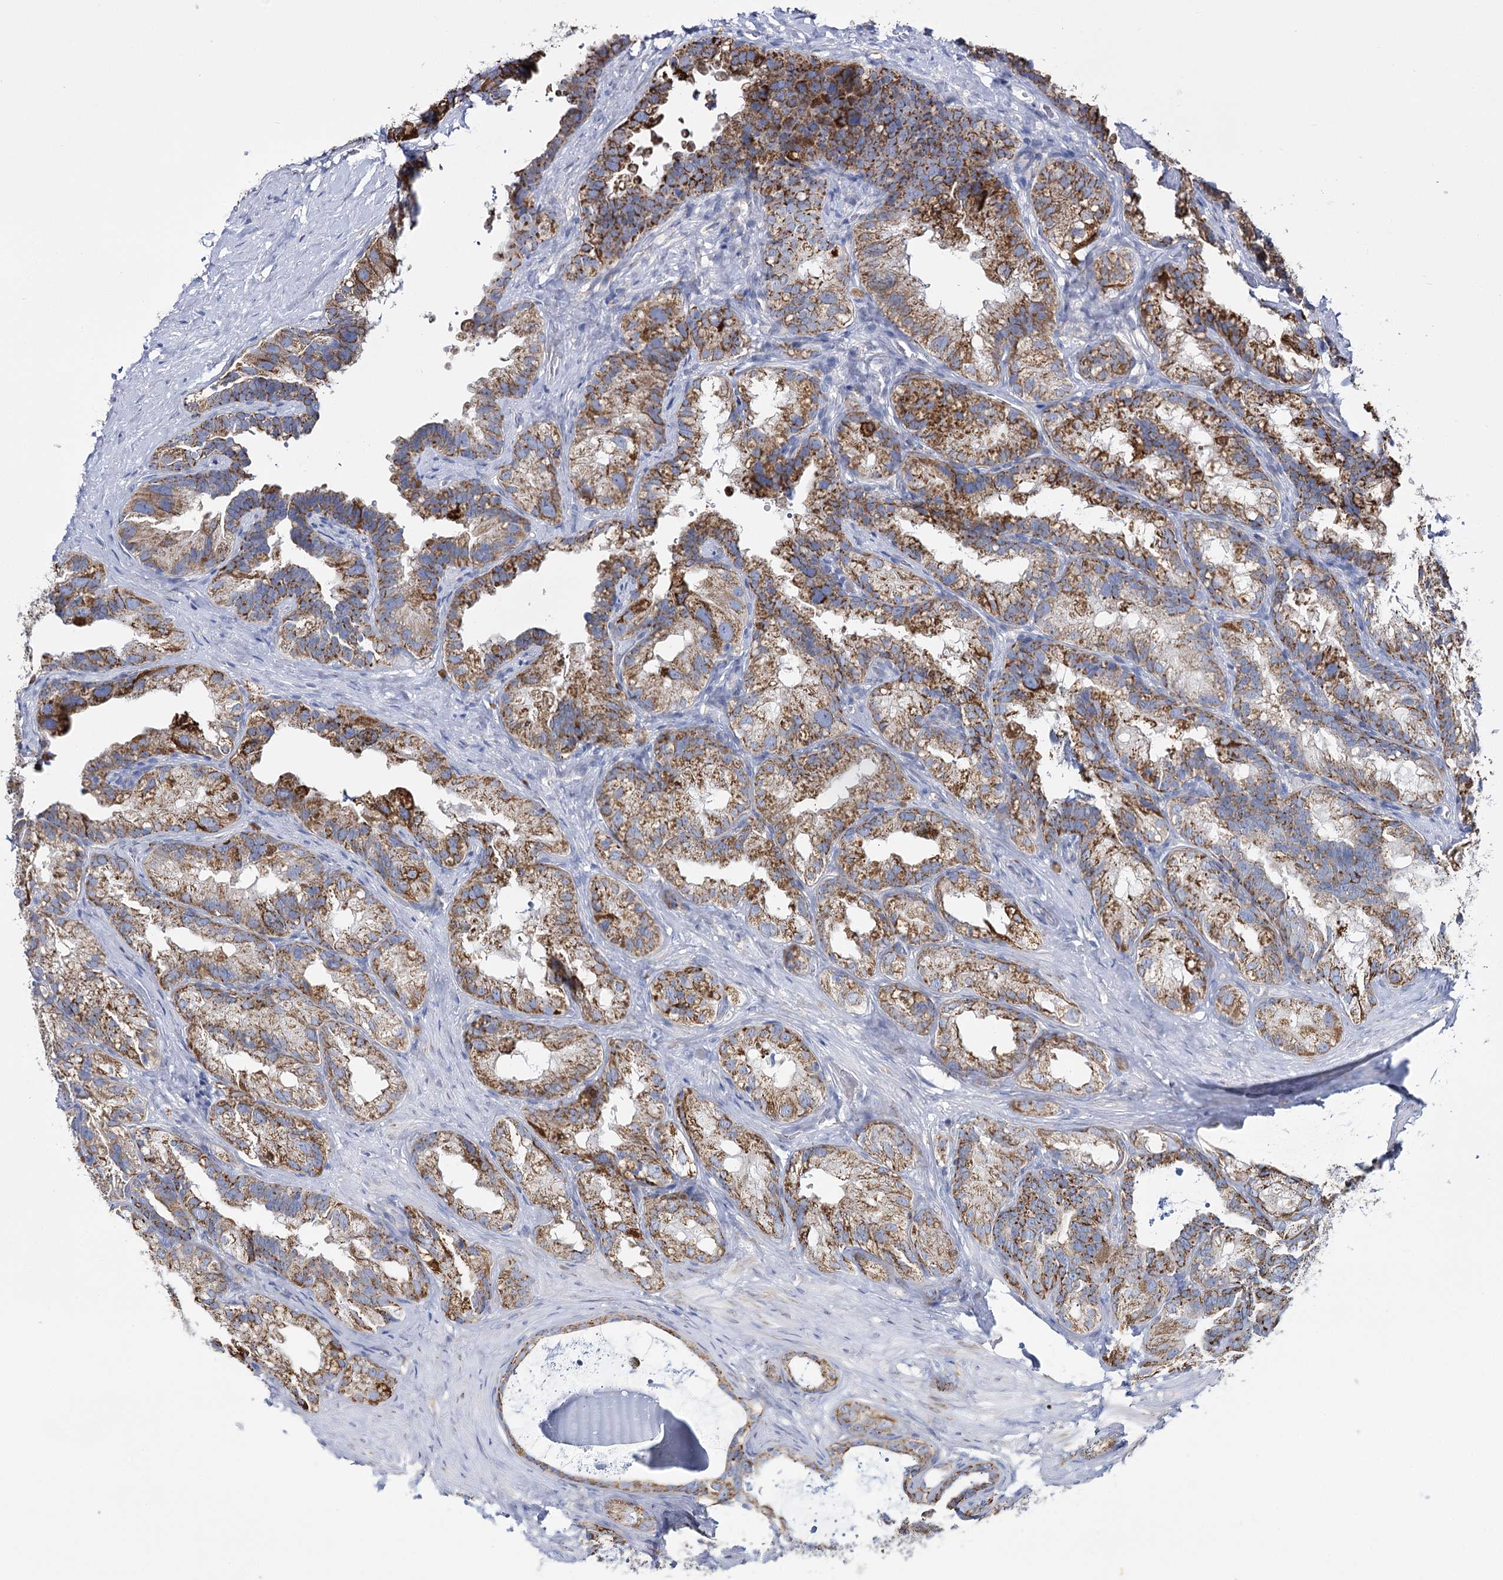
{"staining": {"intensity": "strong", "quantity": ">75%", "location": "cytoplasmic/membranous"}, "tissue": "seminal vesicle", "cell_type": "Glandular cells", "image_type": "normal", "snomed": [{"axis": "morphology", "description": "Normal tissue, NOS"}, {"axis": "topography", "description": "Seminal veicle"}], "caption": "High-power microscopy captured an immunohistochemistry image of unremarkable seminal vesicle, revealing strong cytoplasmic/membranous positivity in approximately >75% of glandular cells. (DAB IHC with brightfield microscopy, high magnification).", "gene": "THUMPD3", "patient": {"sex": "male", "age": 60}}